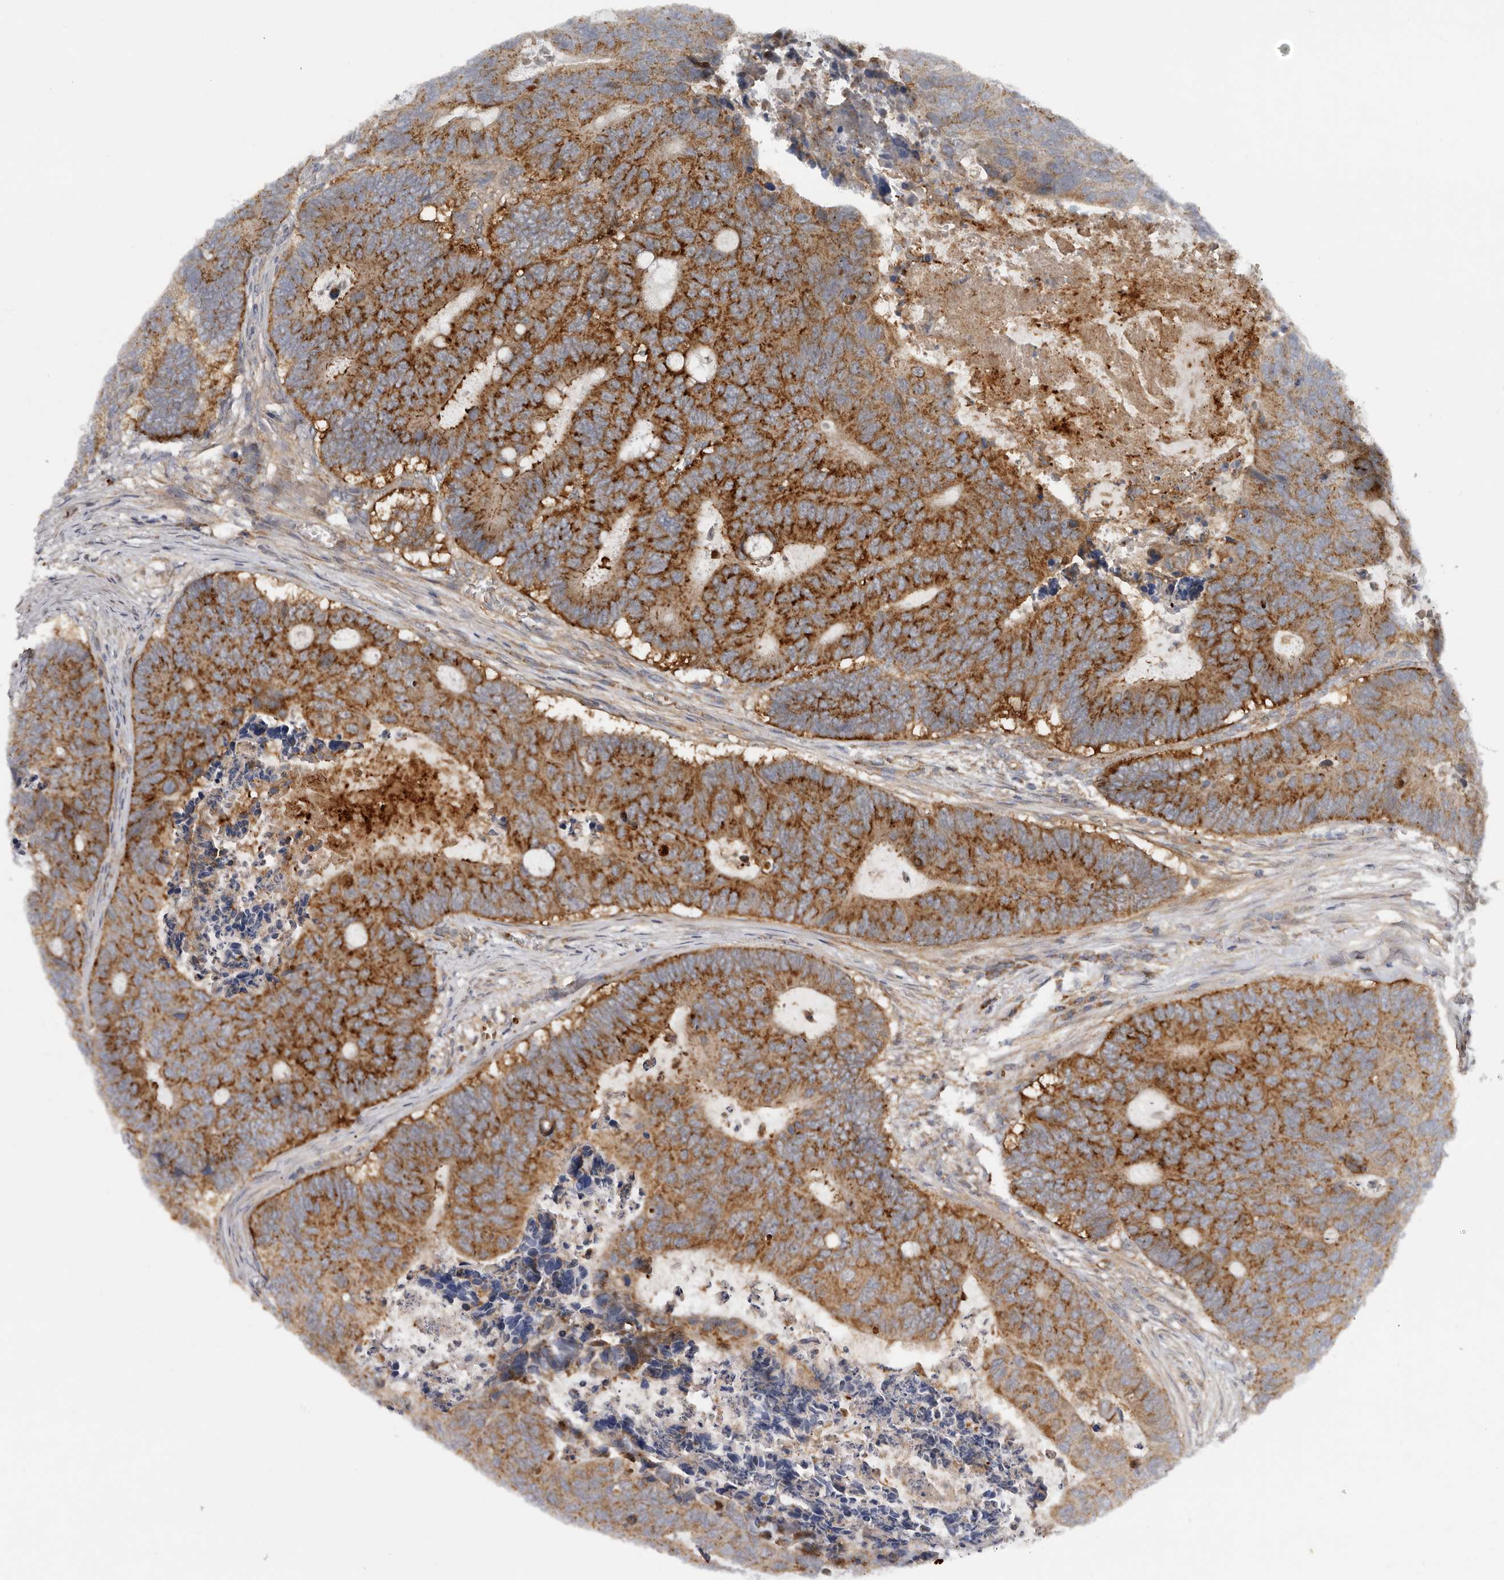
{"staining": {"intensity": "strong", "quantity": ">75%", "location": "cytoplasmic/membranous"}, "tissue": "colorectal cancer", "cell_type": "Tumor cells", "image_type": "cancer", "snomed": [{"axis": "morphology", "description": "Adenocarcinoma, NOS"}, {"axis": "topography", "description": "Colon"}], "caption": "Immunohistochemical staining of colorectal cancer exhibits high levels of strong cytoplasmic/membranous staining in approximately >75% of tumor cells. (DAB IHC, brown staining for protein, blue staining for nuclei).", "gene": "GOT1L1", "patient": {"sex": "male", "age": 87}}